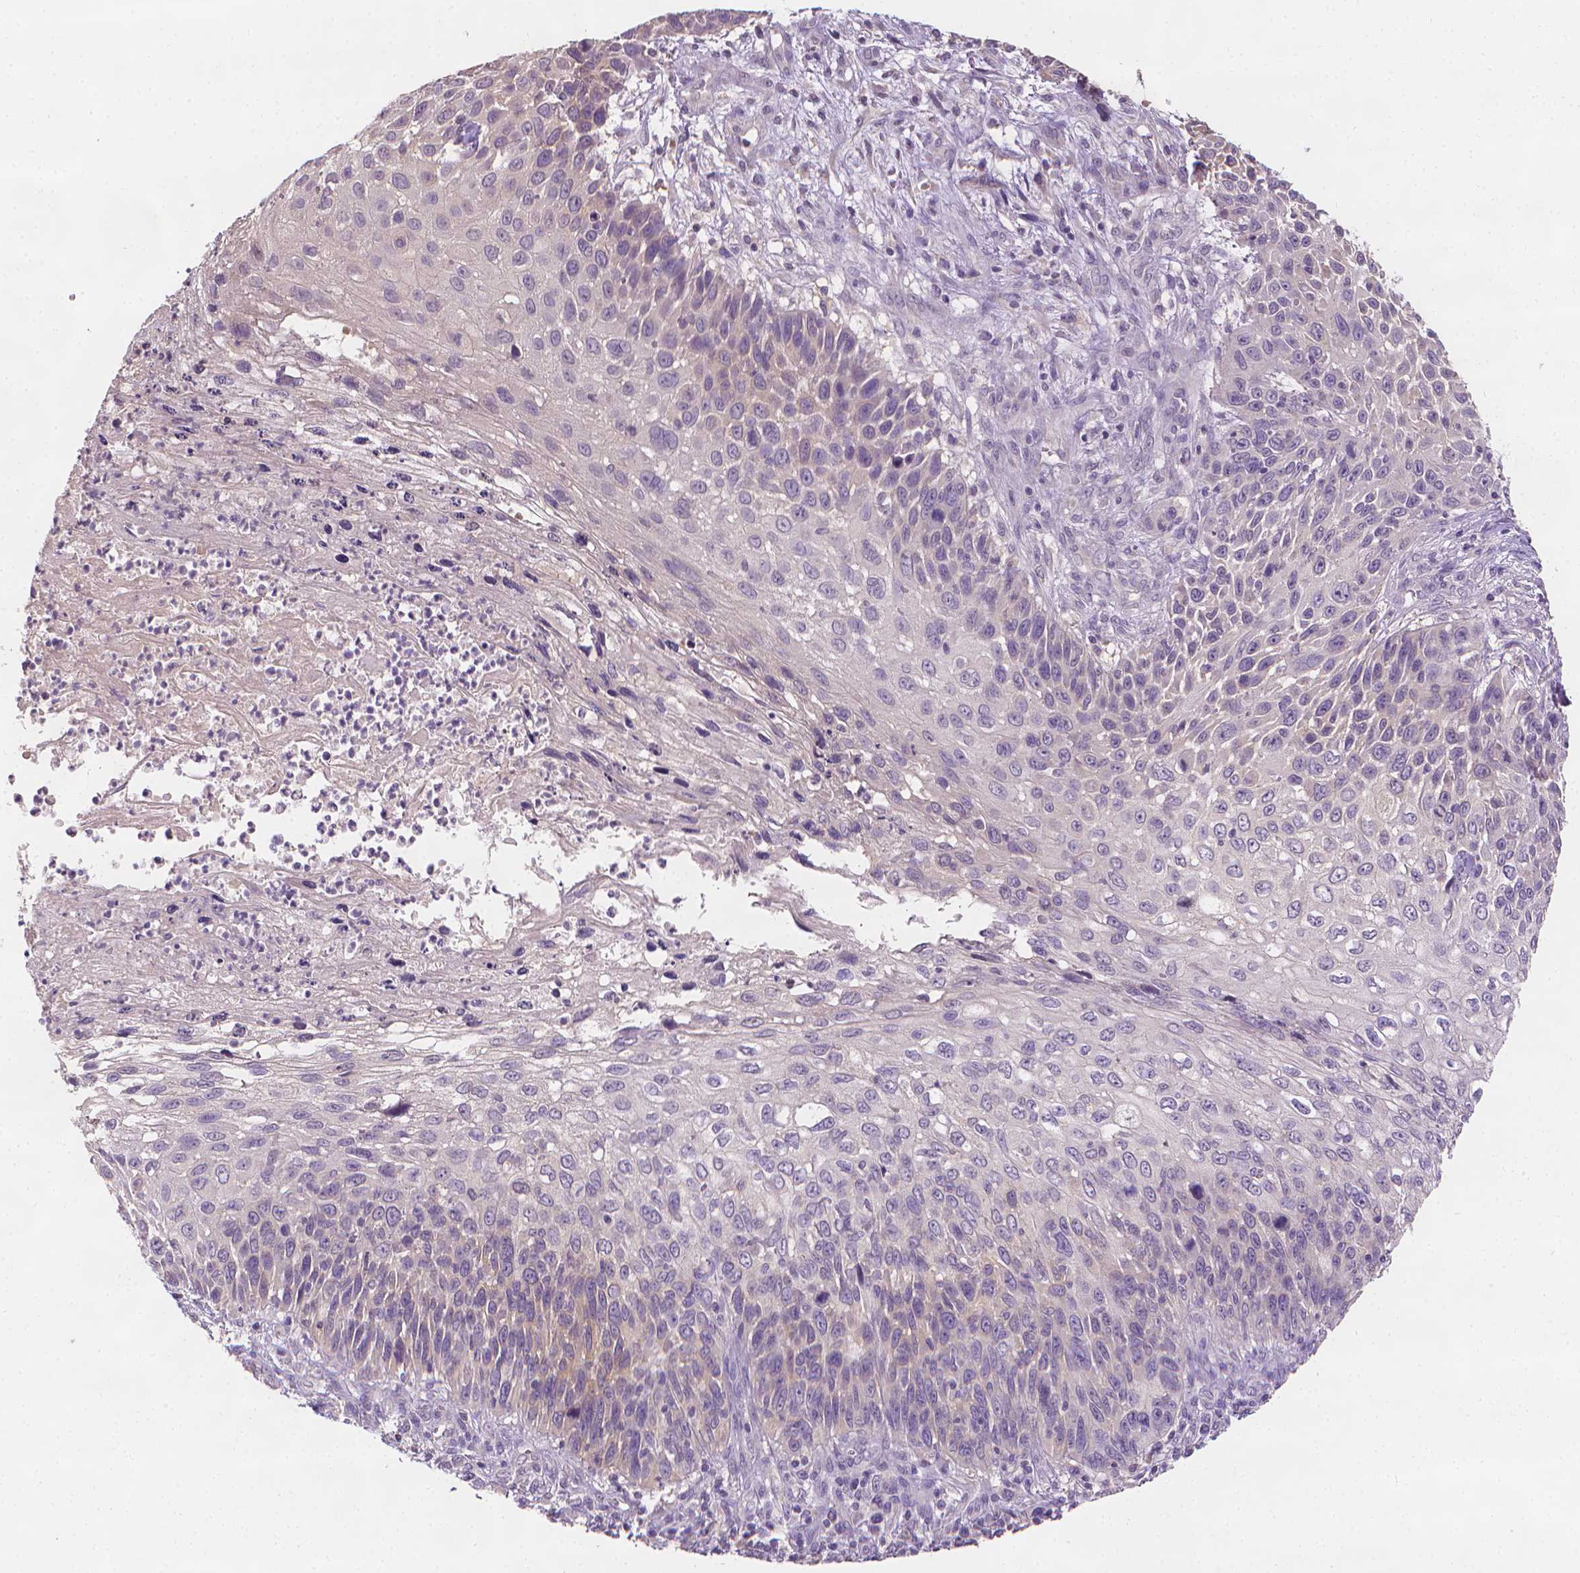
{"staining": {"intensity": "negative", "quantity": "none", "location": "none"}, "tissue": "skin cancer", "cell_type": "Tumor cells", "image_type": "cancer", "snomed": [{"axis": "morphology", "description": "Squamous cell carcinoma, NOS"}, {"axis": "topography", "description": "Skin"}], "caption": "Immunohistochemistry (IHC) of human skin cancer shows no positivity in tumor cells.", "gene": "FASN", "patient": {"sex": "male", "age": 92}}